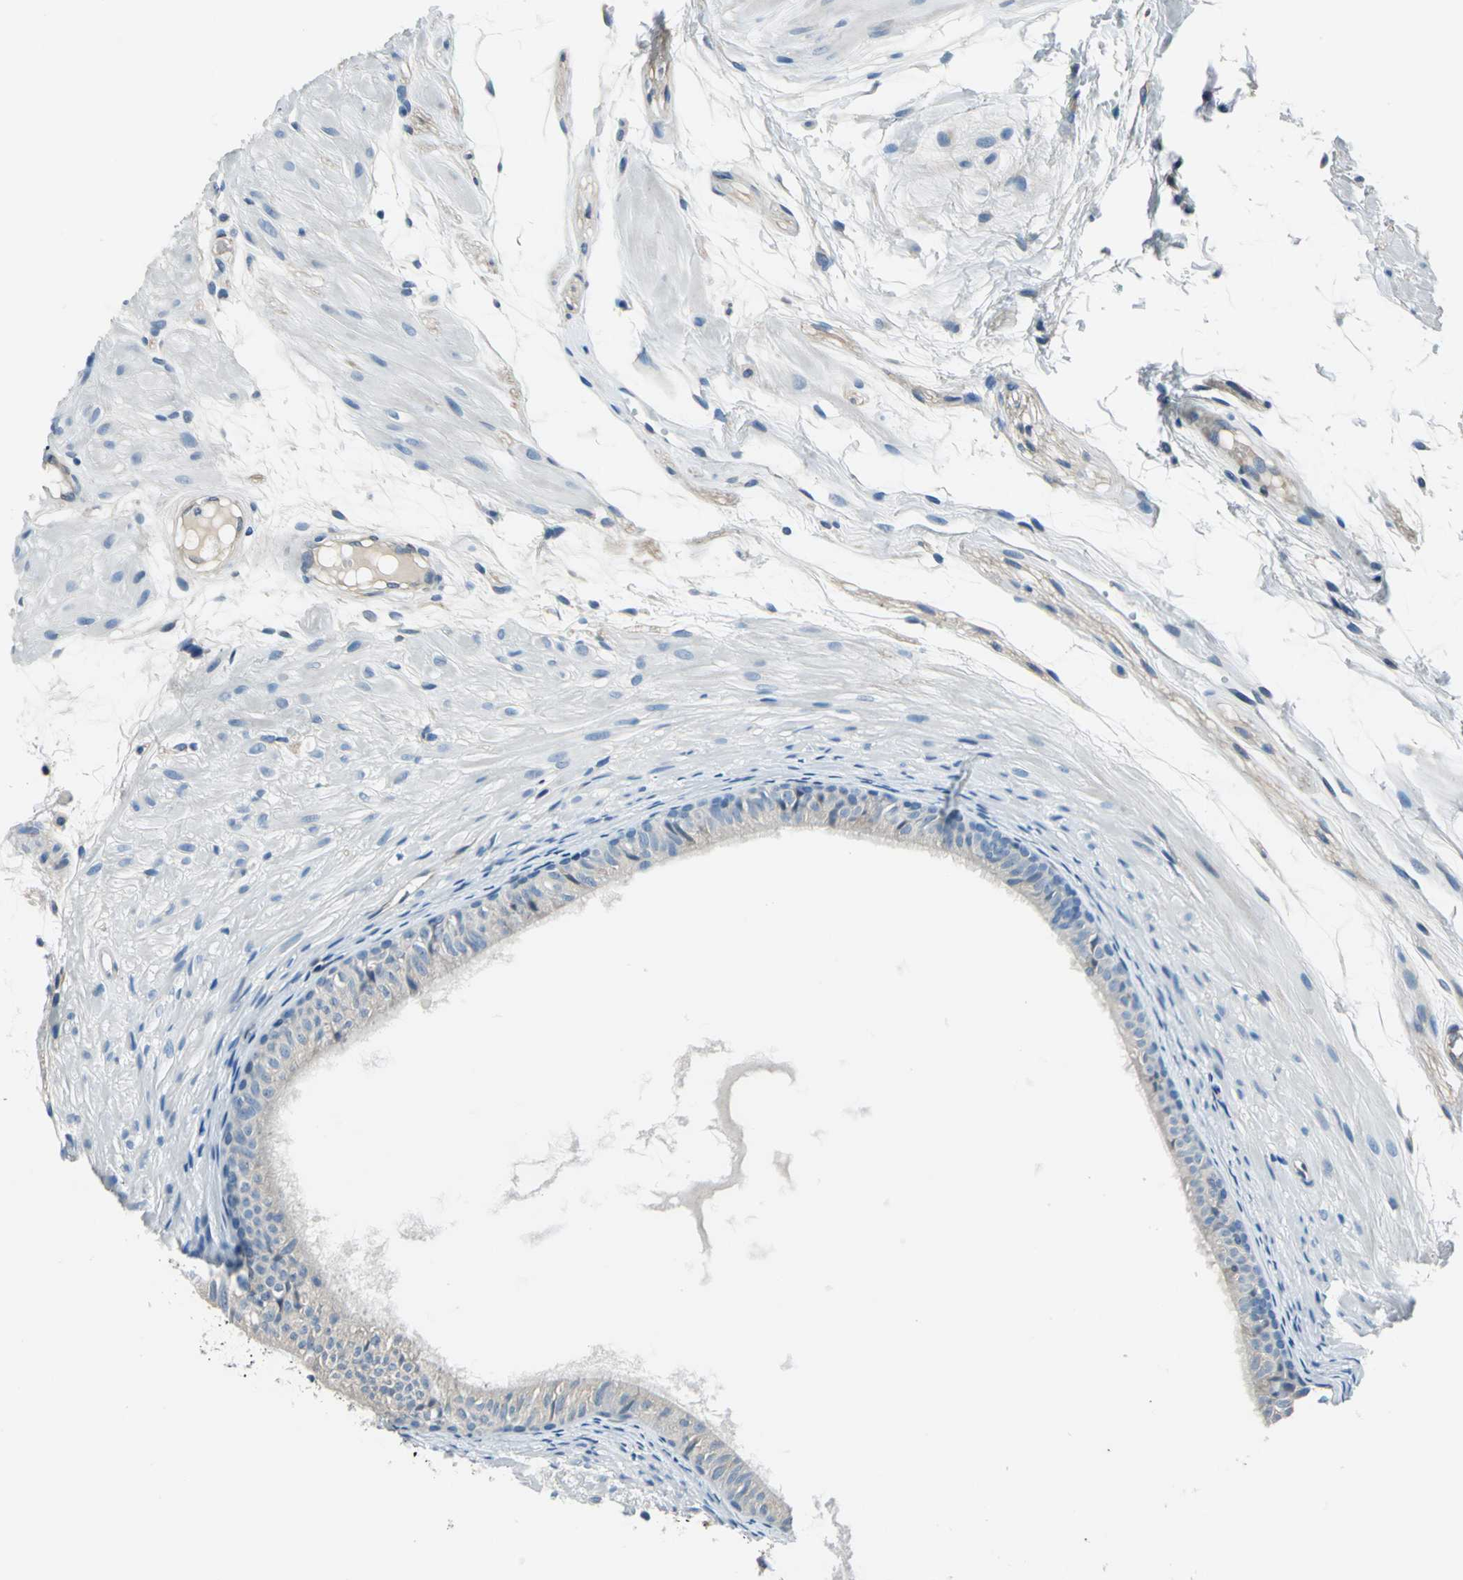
{"staining": {"intensity": "weak", "quantity": "<25%", "location": "cytoplasmic/membranous"}, "tissue": "epididymis", "cell_type": "Glandular cells", "image_type": "normal", "snomed": [{"axis": "morphology", "description": "Normal tissue, NOS"}, {"axis": "morphology", "description": "Atrophy, NOS"}, {"axis": "topography", "description": "Testis"}, {"axis": "topography", "description": "Epididymis"}], "caption": "IHC of unremarkable epididymis displays no staining in glandular cells.", "gene": "CDC42EP1", "patient": {"sex": "male", "age": 18}}